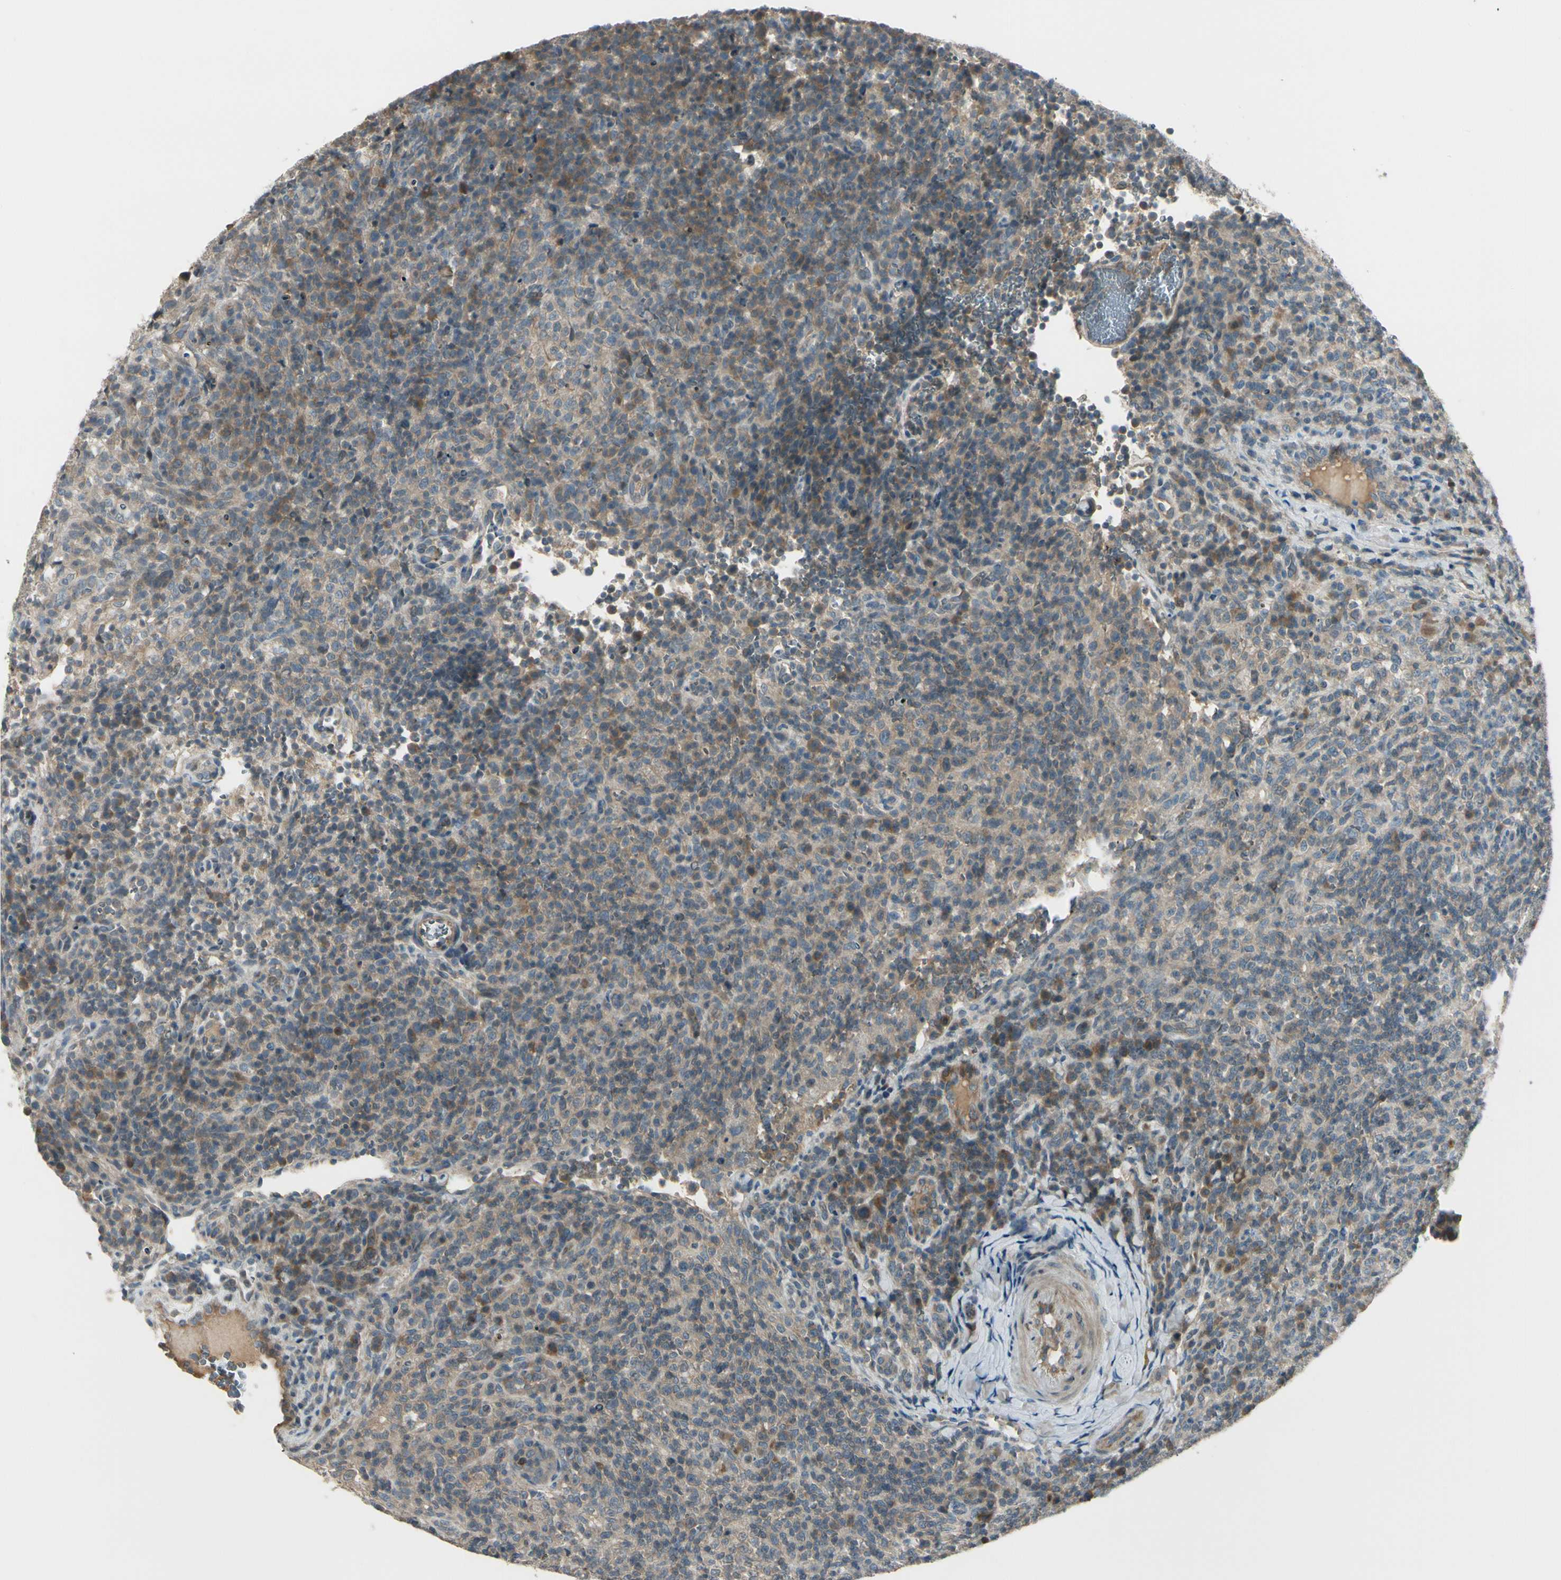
{"staining": {"intensity": "weak", "quantity": "25%-75%", "location": "cytoplasmic/membranous"}, "tissue": "lymphoma", "cell_type": "Tumor cells", "image_type": "cancer", "snomed": [{"axis": "morphology", "description": "Malignant lymphoma, non-Hodgkin's type, High grade"}, {"axis": "topography", "description": "Lymph node"}], "caption": "About 25%-75% of tumor cells in human lymphoma show weak cytoplasmic/membranous protein expression as visualized by brown immunohistochemical staining.", "gene": "PPP3CB", "patient": {"sex": "female", "age": 76}}